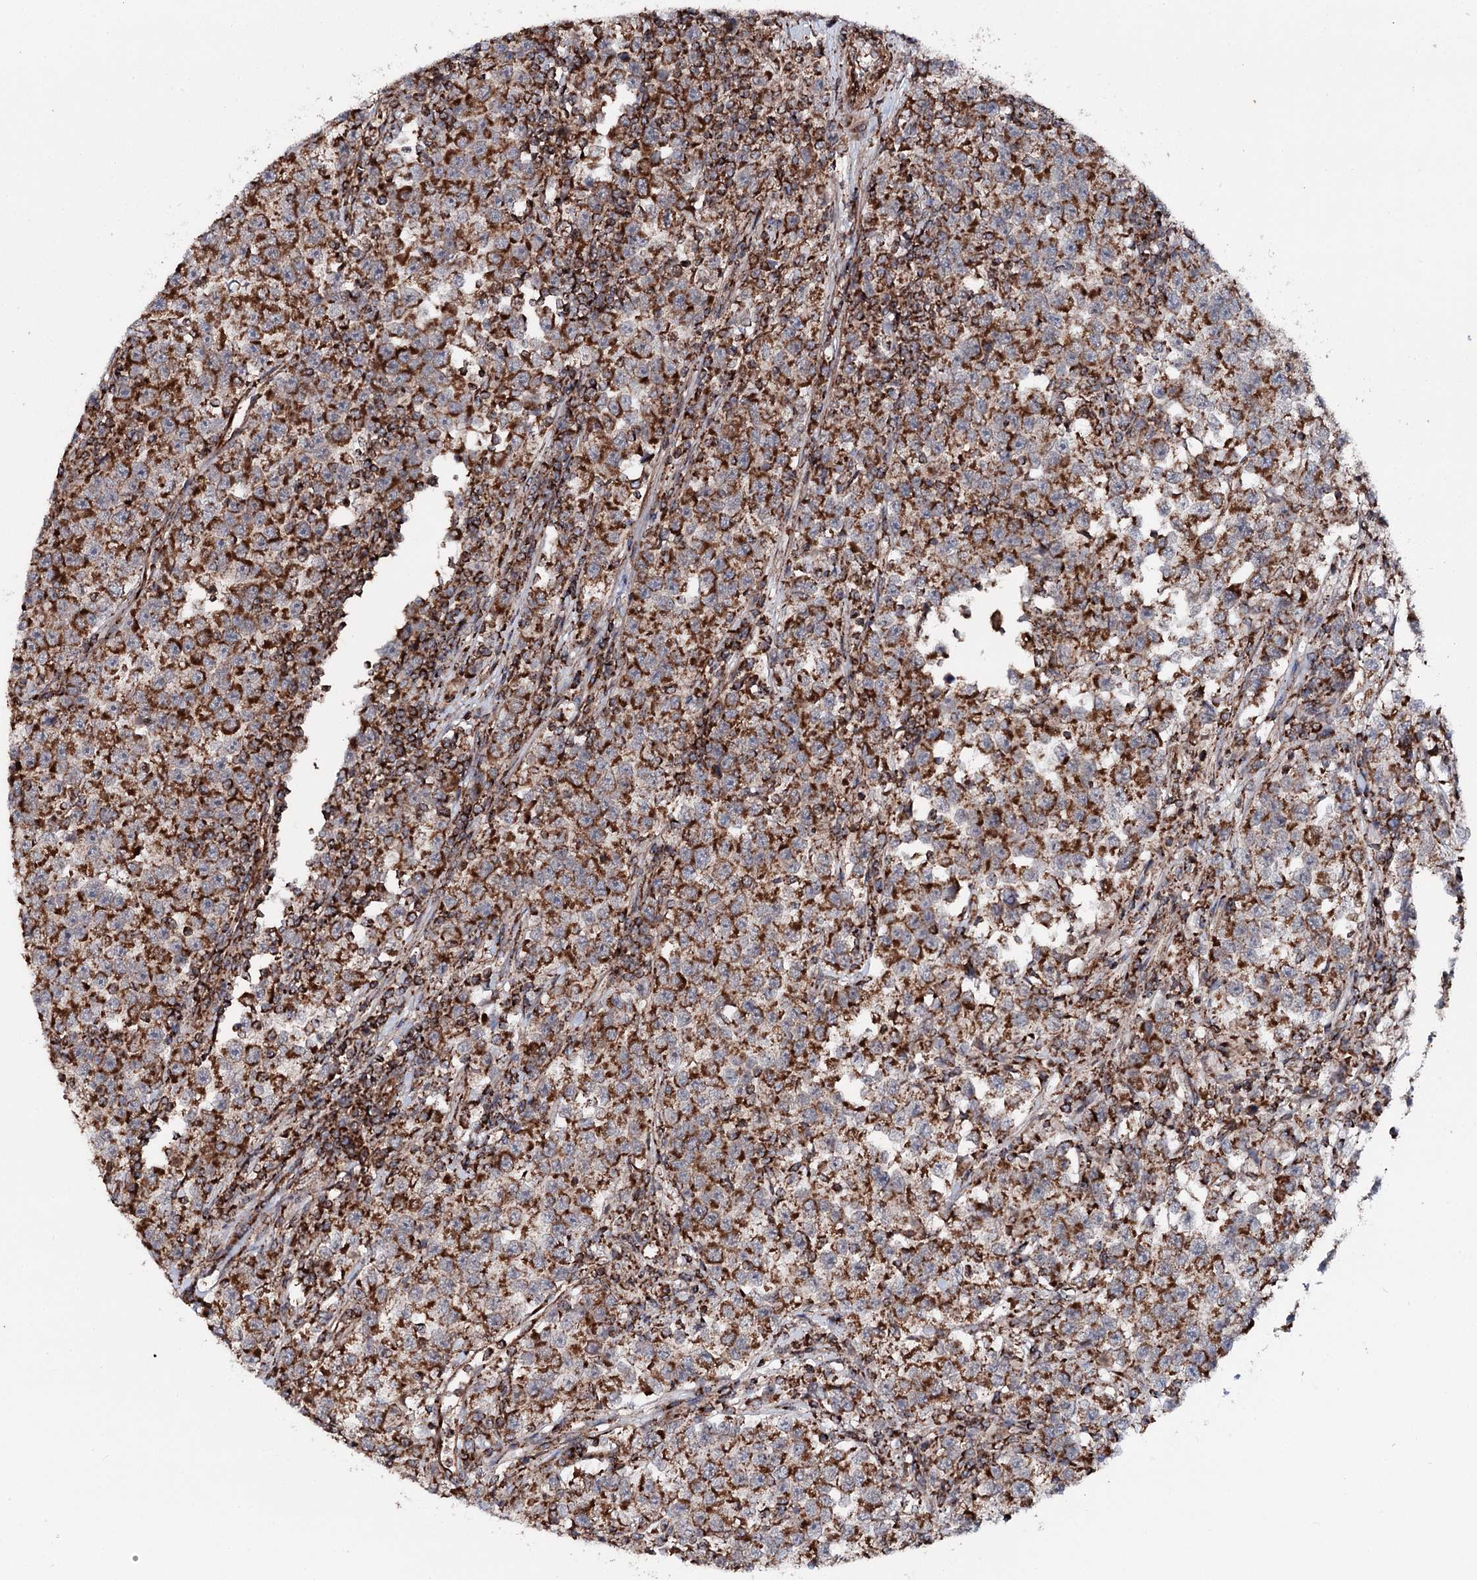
{"staining": {"intensity": "moderate", "quantity": ">75%", "location": "cytoplasmic/membranous"}, "tissue": "testis cancer", "cell_type": "Tumor cells", "image_type": "cancer", "snomed": [{"axis": "morphology", "description": "Normal tissue, NOS"}, {"axis": "morphology", "description": "Seminoma, NOS"}, {"axis": "topography", "description": "Testis"}], "caption": "Protein staining exhibits moderate cytoplasmic/membranous staining in approximately >75% of tumor cells in testis cancer.", "gene": "FGFR1OP2", "patient": {"sex": "male", "age": 43}}